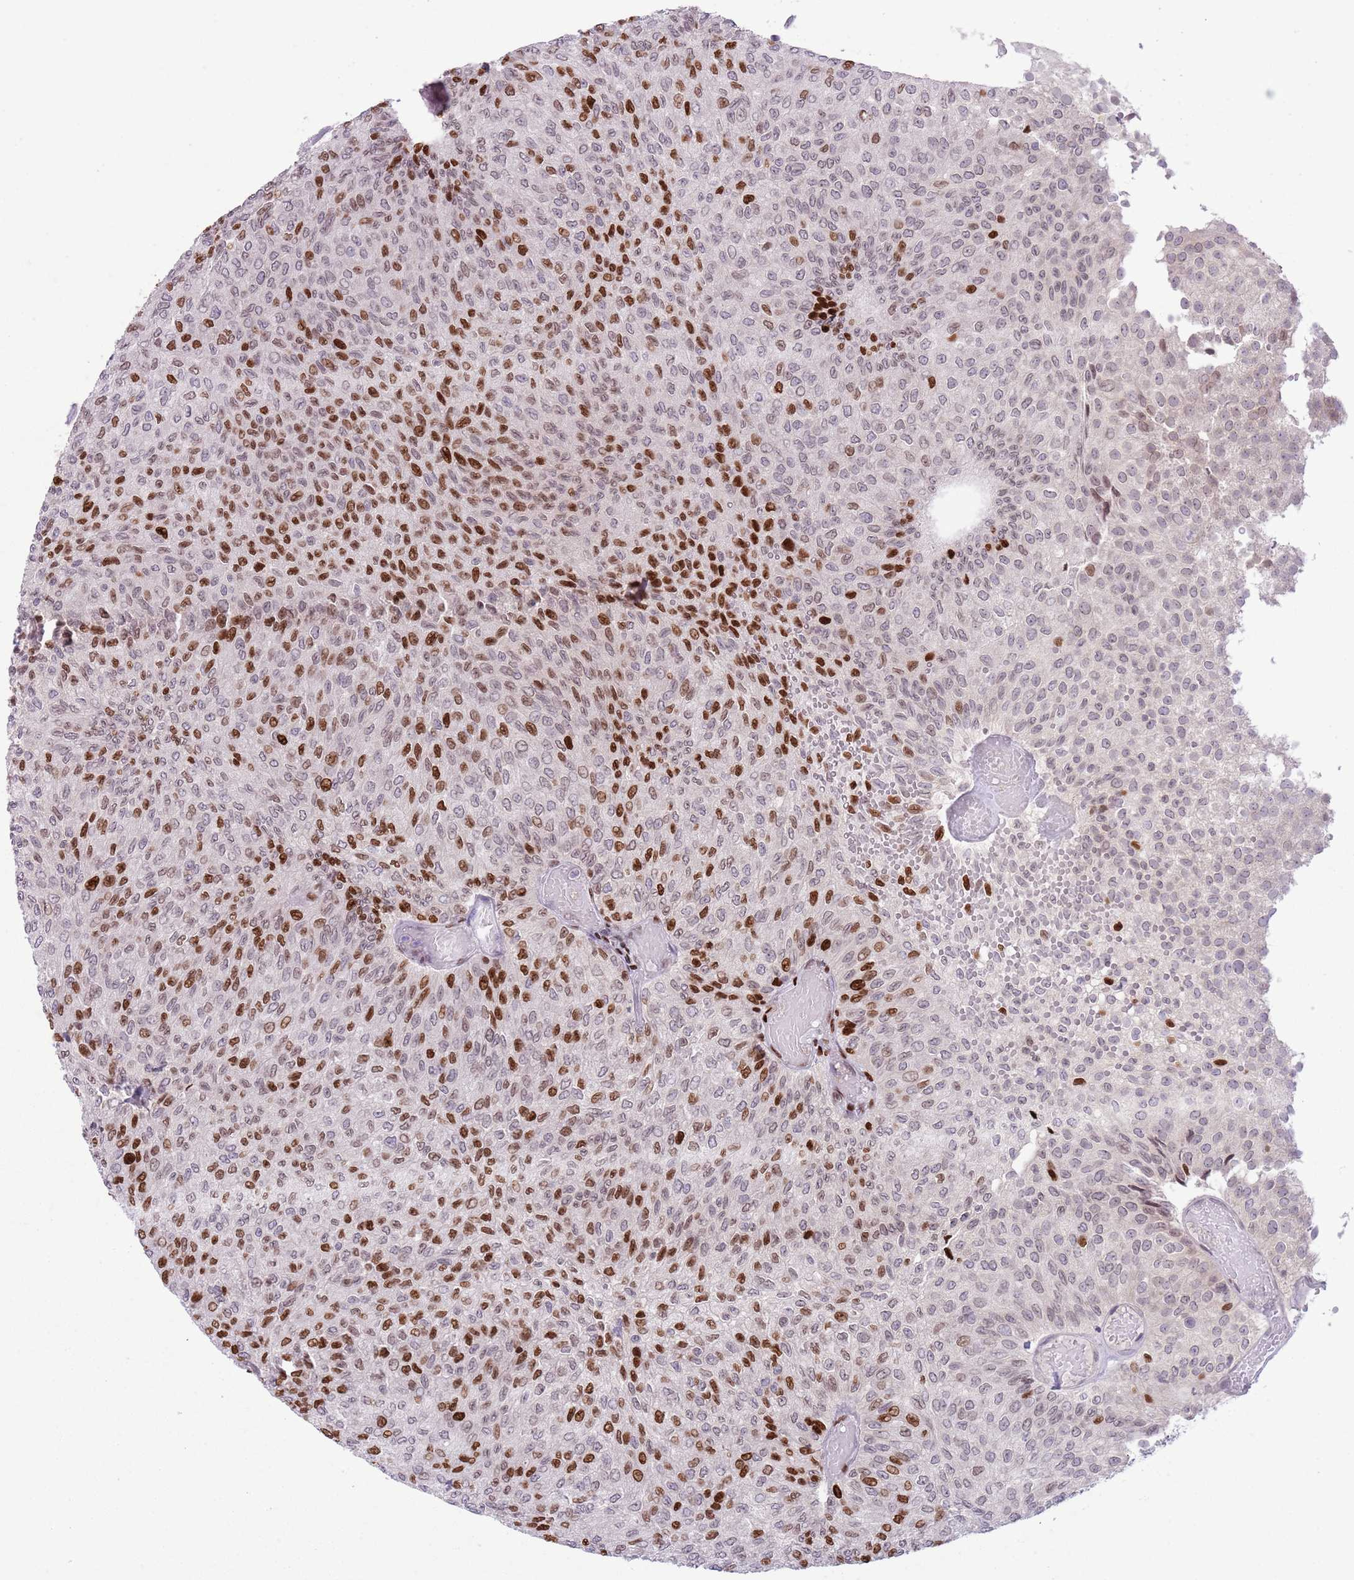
{"staining": {"intensity": "strong", "quantity": "25%-75%", "location": "nuclear"}, "tissue": "urothelial cancer", "cell_type": "Tumor cells", "image_type": "cancer", "snomed": [{"axis": "morphology", "description": "Urothelial carcinoma, Low grade"}, {"axis": "topography", "description": "Urinary bladder"}], "caption": "A brown stain labels strong nuclear positivity of a protein in low-grade urothelial carcinoma tumor cells.", "gene": "MFSD10", "patient": {"sex": "male", "age": 78}}